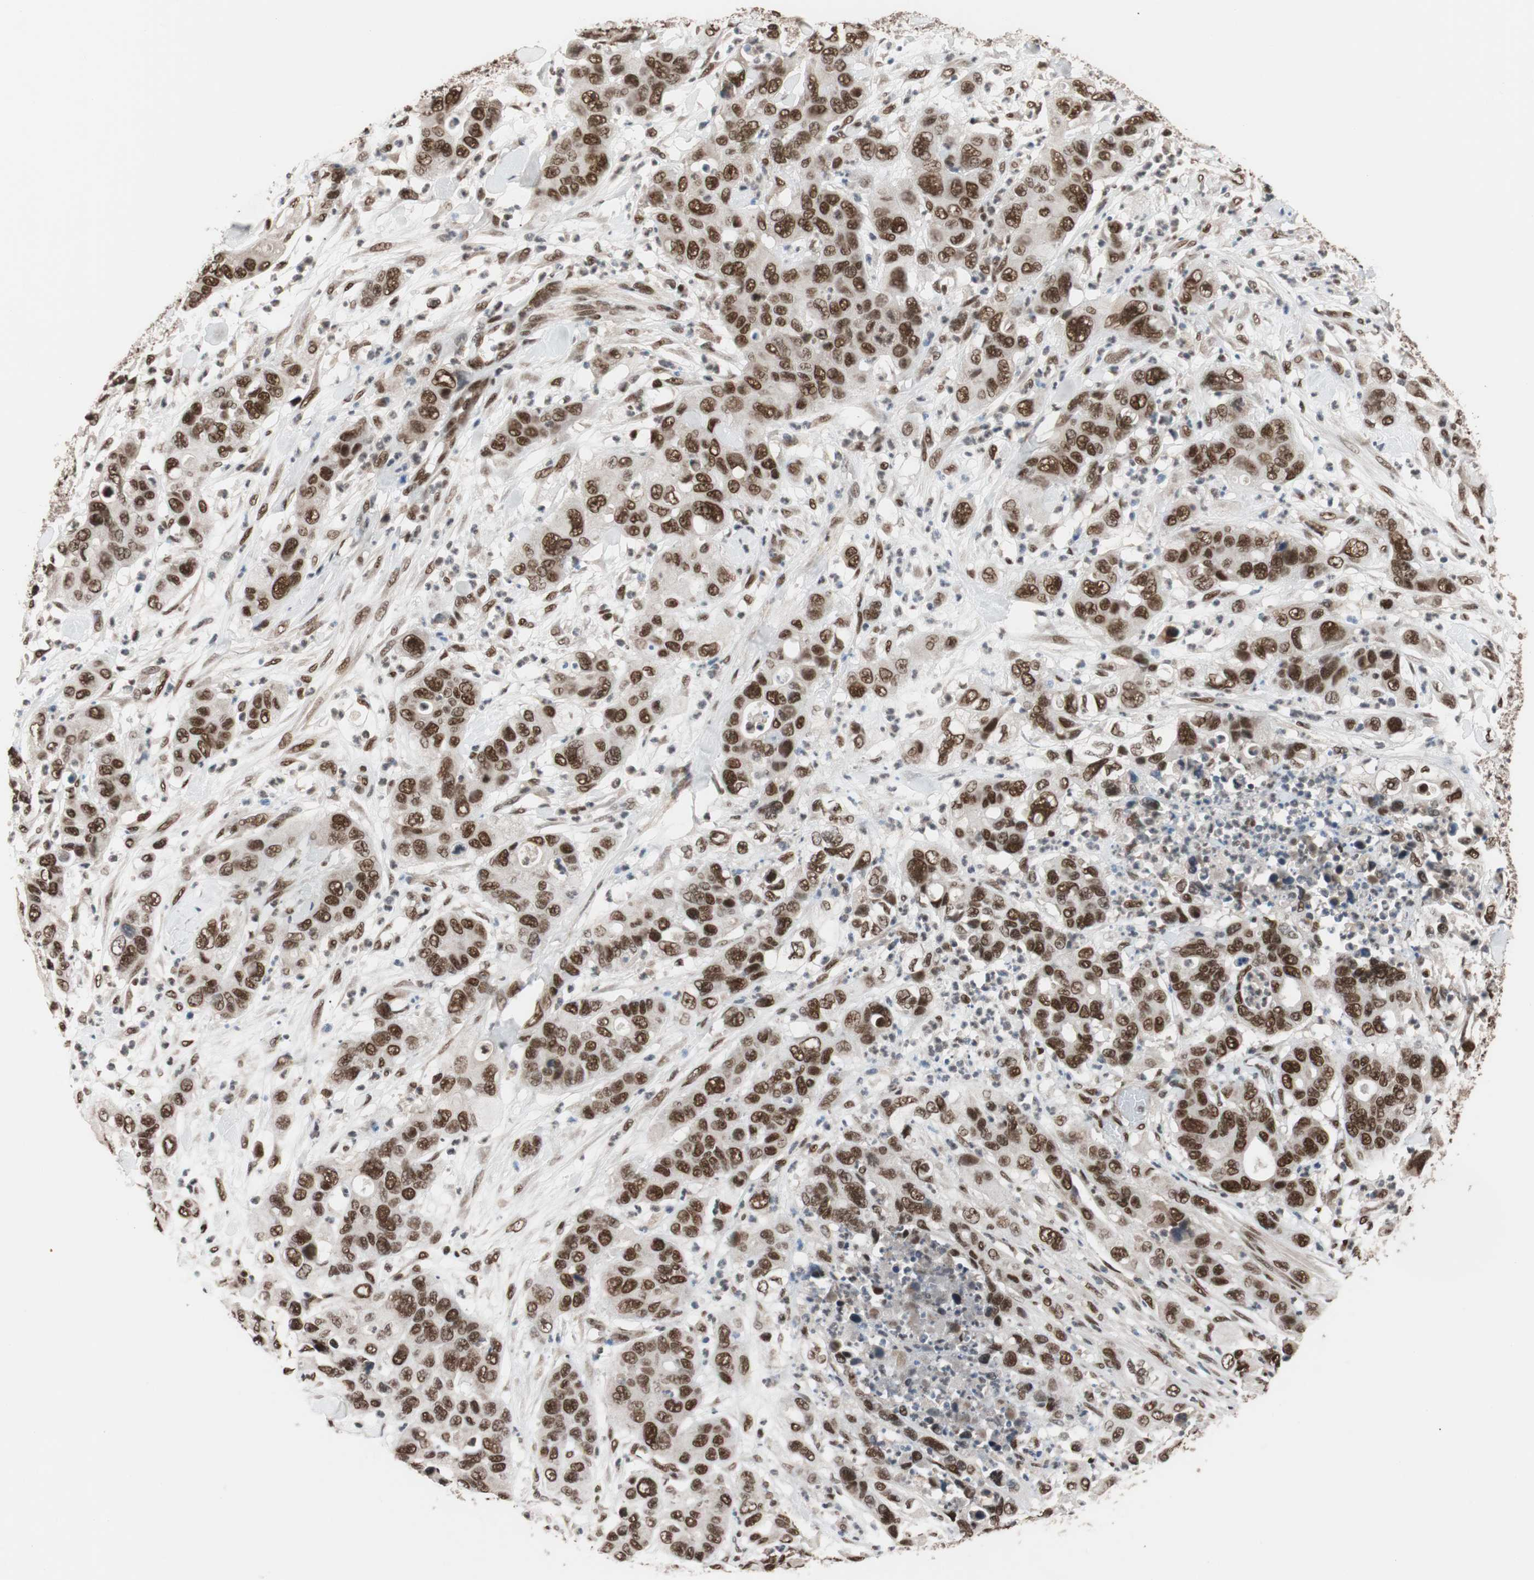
{"staining": {"intensity": "strong", "quantity": ">75%", "location": "nuclear"}, "tissue": "pancreatic cancer", "cell_type": "Tumor cells", "image_type": "cancer", "snomed": [{"axis": "morphology", "description": "Adenocarcinoma, NOS"}, {"axis": "topography", "description": "Pancreas"}], "caption": "Human pancreatic adenocarcinoma stained for a protein (brown) exhibits strong nuclear positive expression in approximately >75% of tumor cells.", "gene": "CHAMP1", "patient": {"sex": "female", "age": 71}}